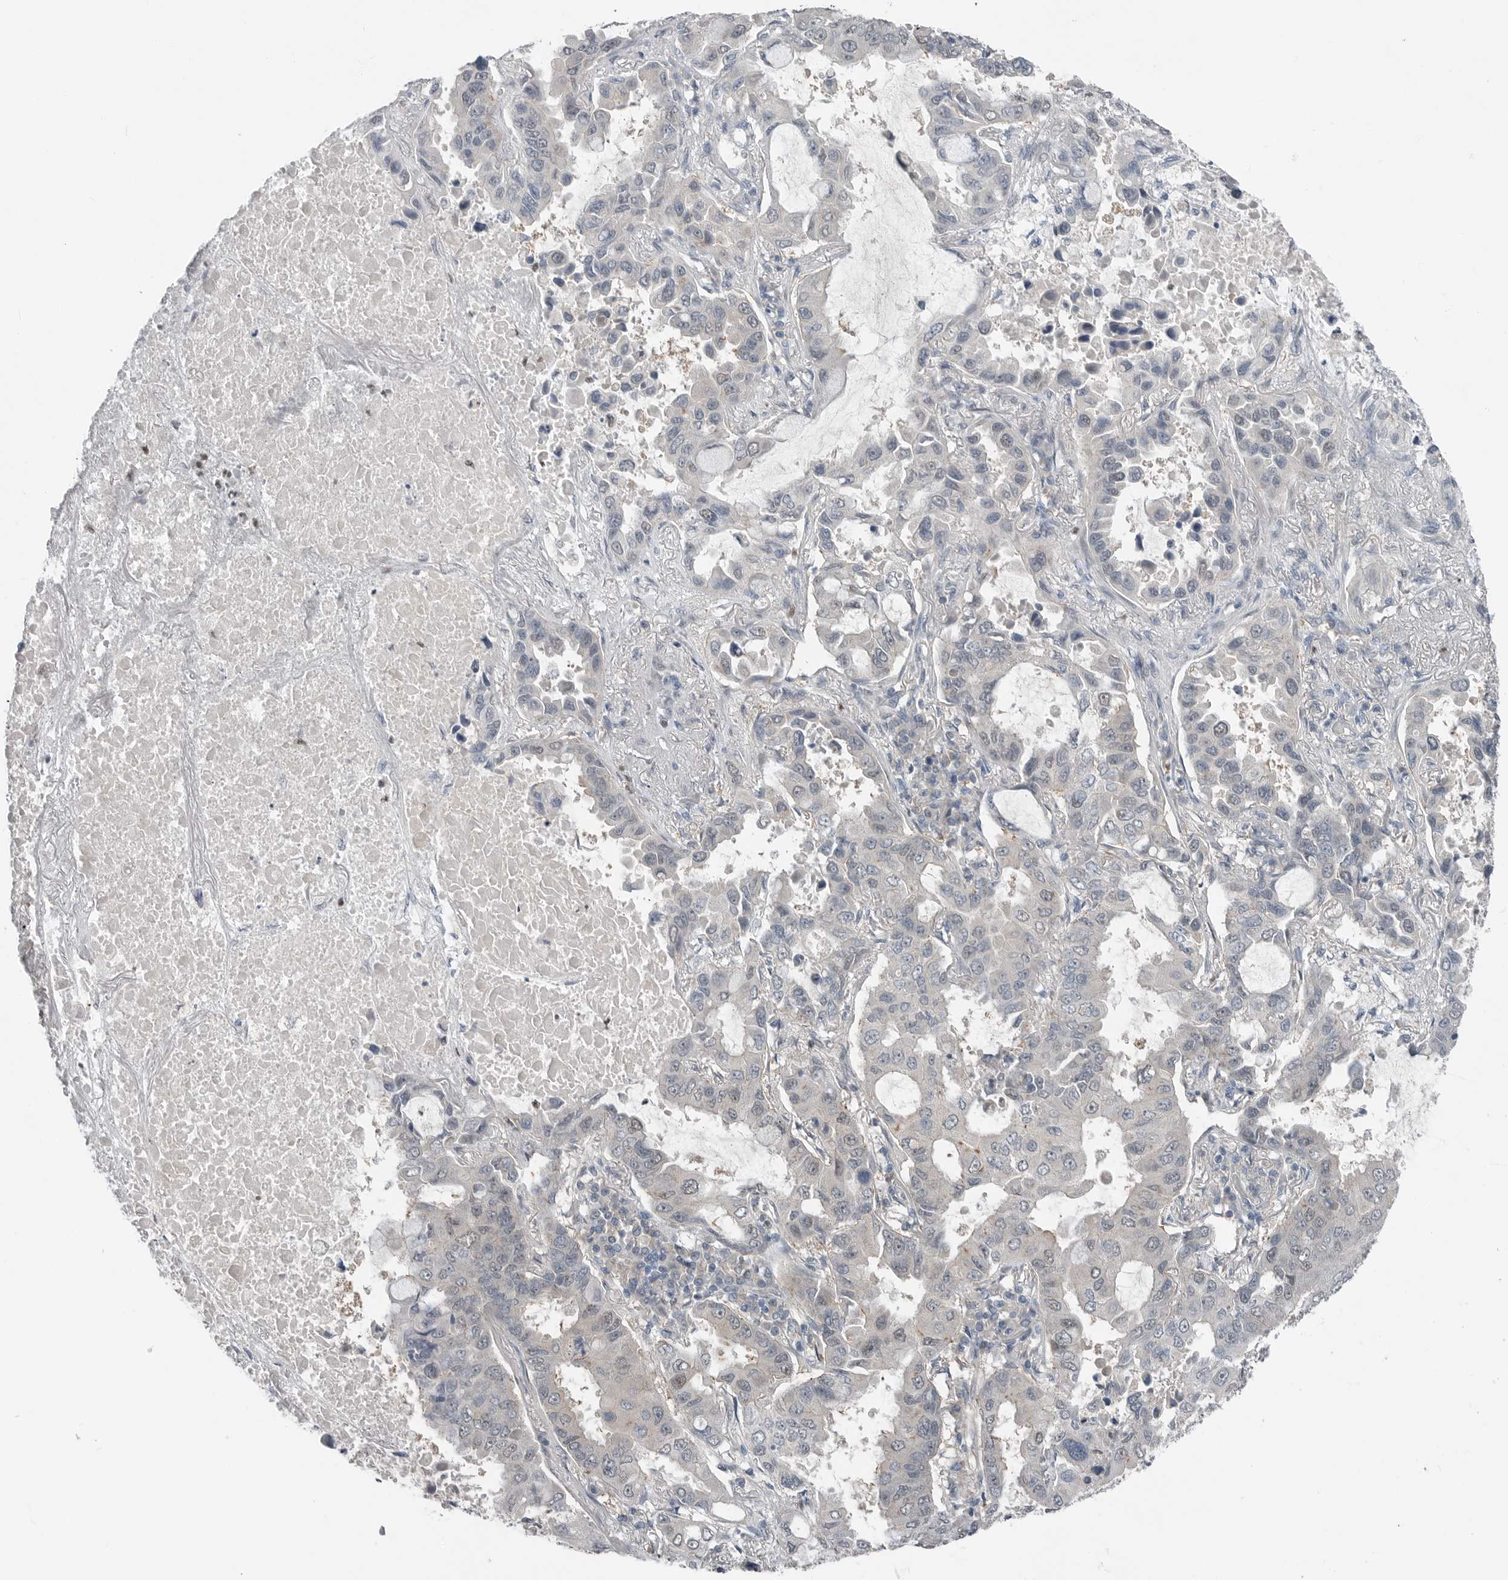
{"staining": {"intensity": "negative", "quantity": "none", "location": "none"}, "tissue": "lung cancer", "cell_type": "Tumor cells", "image_type": "cancer", "snomed": [{"axis": "morphology", "description": "Adenocarcinoma, NOS"}, {"axis": "topography", "description": "Lung"}], "caption": "A micrograph of lung cancer stained for a protein demonstrates no brown staining in tumor cells.", "gene": "MFAP3L", "patient": {"sex": "male", "age": 64}}